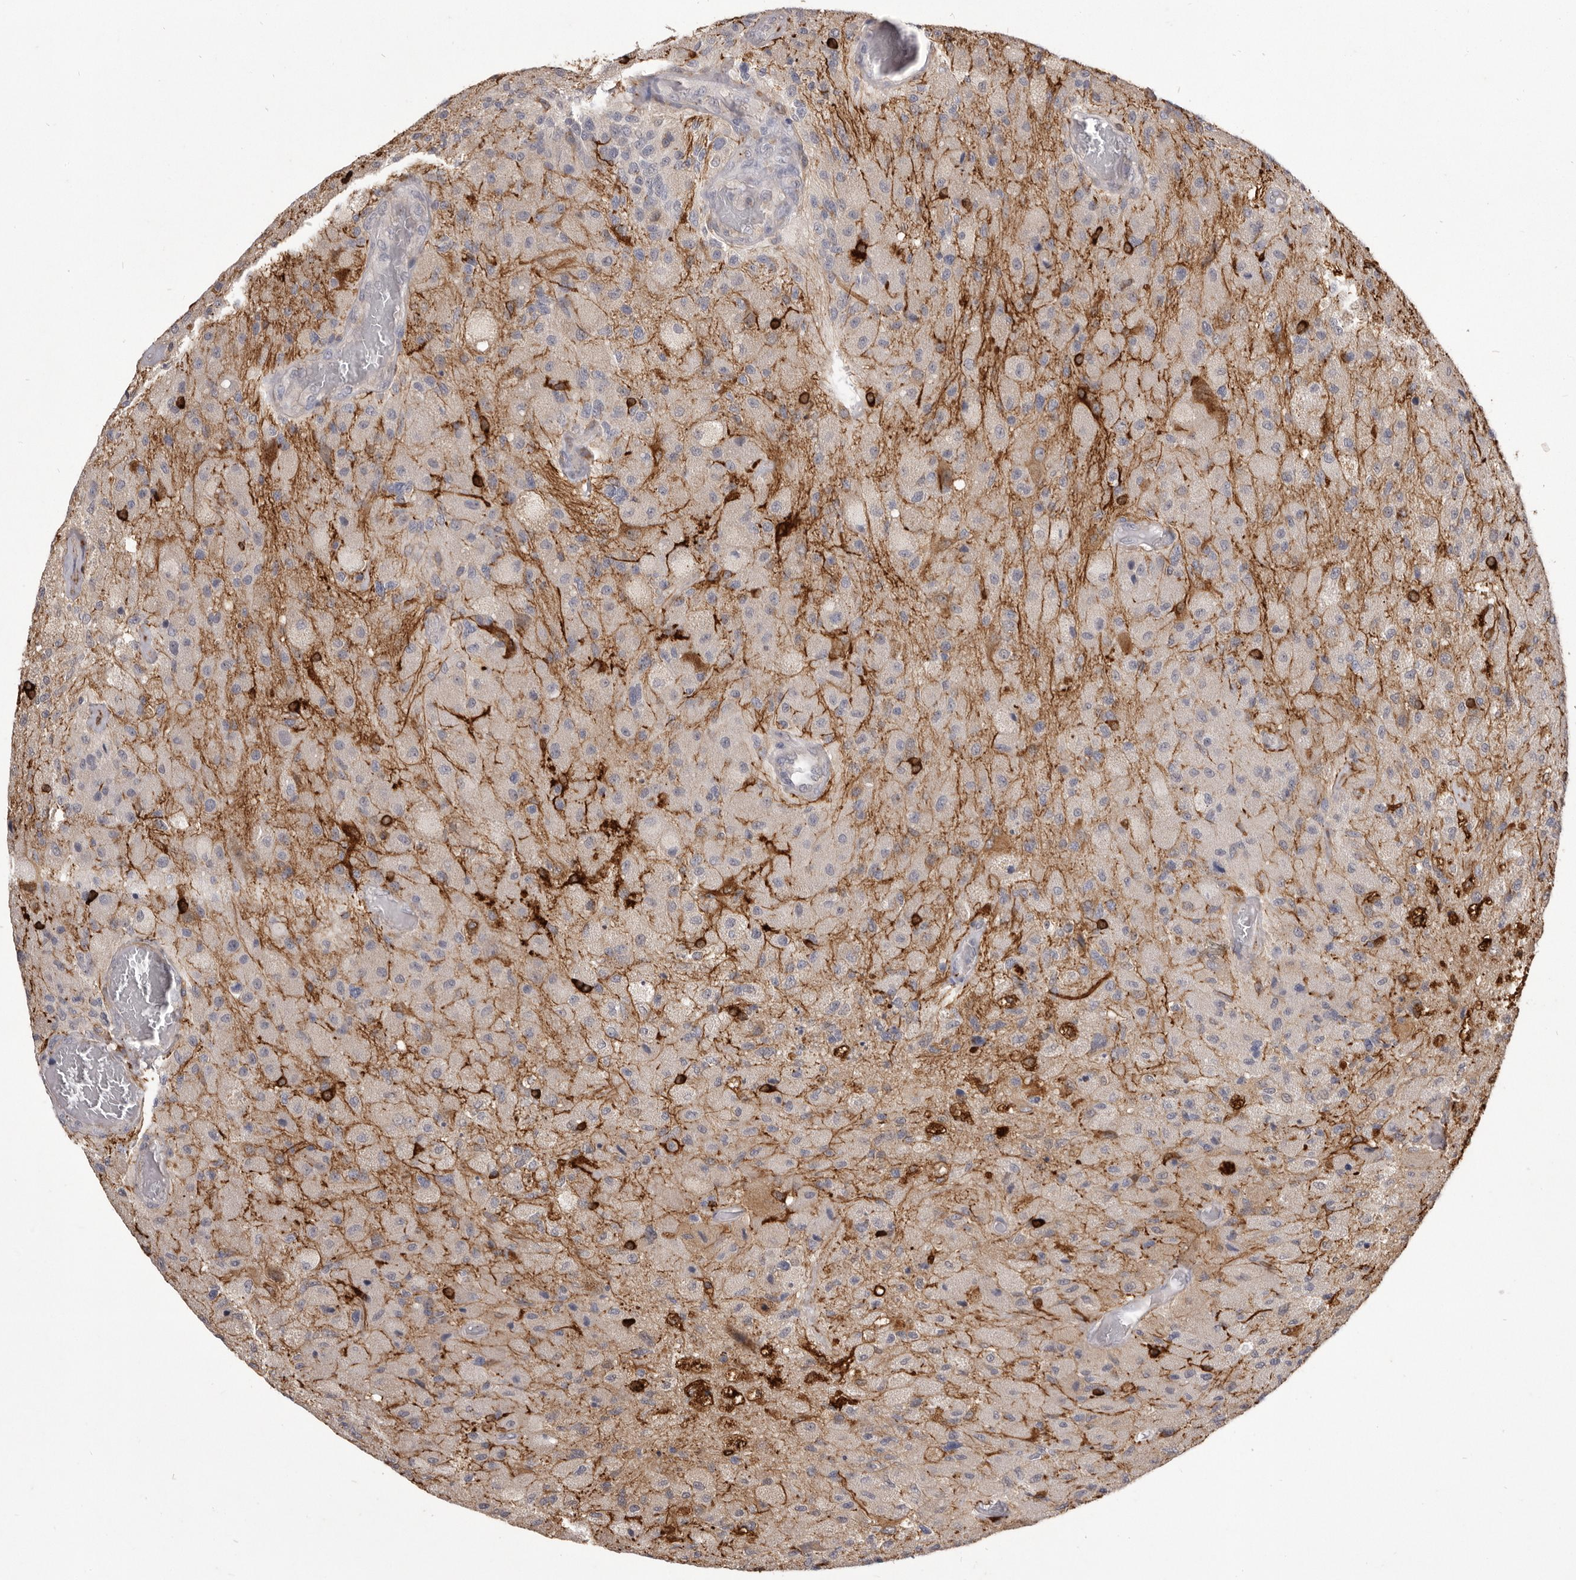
{"staining": {"intensity": "weak", "quantity": "<25%", "location": "cytoplasmic/membranous"}, "tissue": "glioma", "cell_type": "Tumor cells", "image_type": "cancer", "snomed": [{"axis": "morphology", "description": "Normal tissue, NOS"}, {"axis": "morphology", "description": "Glioma, malignant, High grade"}, {"axis": "topography", "description": "Cerebral cortex"}], "caption": "Immunohistochemical staining of glioma reveals no significant staining in tumor cells. The staining is performed using DAB (3,3'-diaminobenzidine) brown chromogen with nuclei counter-stained in using hematoxylin.", "gene": "VPS45", "patient": {"sex": "male", "age": 77}}